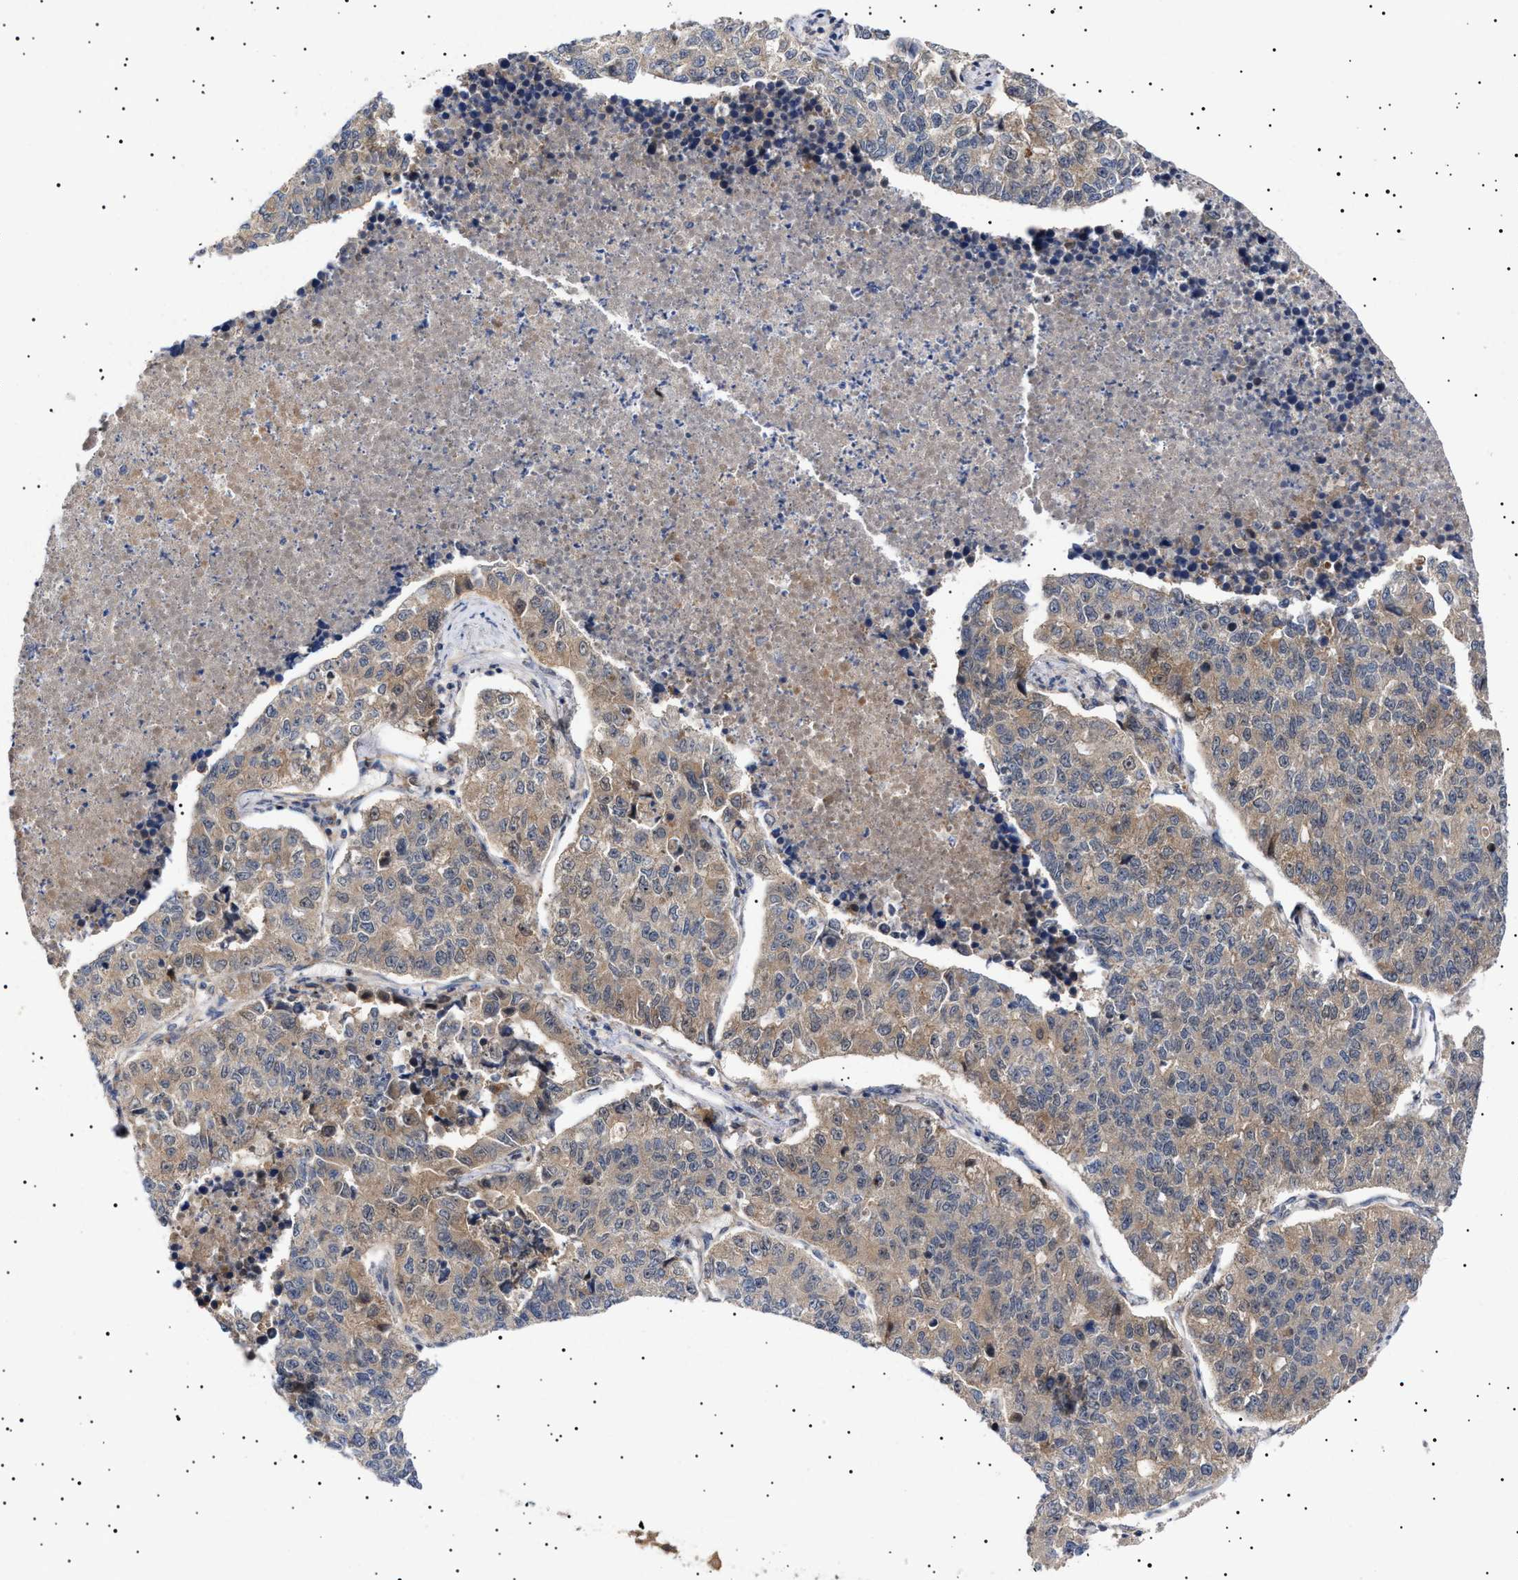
{"staining": {"intensity": "weak", "quantity": "25%-75%", "location": "cytoplasmic/membranous"}, "tissue": "lung cancer", "cell_type": "Tumor cells", "image_type": "cancer", "snomed": [{"axis": "morphology", "description": "Adenocarcinoma, NOS"}, {"axis": "topography", "description": "Lung"}], "caption": "Immunohistochemistry image of neoplastic tissue: lung cancer stained using immunohistochemistry (IHC) demonstrates low levels of weak protein expression localized specifically in the cytoplasmic/membranous of tumor cells, appearing as a cytoplasmic/membranous brown color.", "gene": "NPLOC4", "patient": {"sex": "male", "age": 49}}